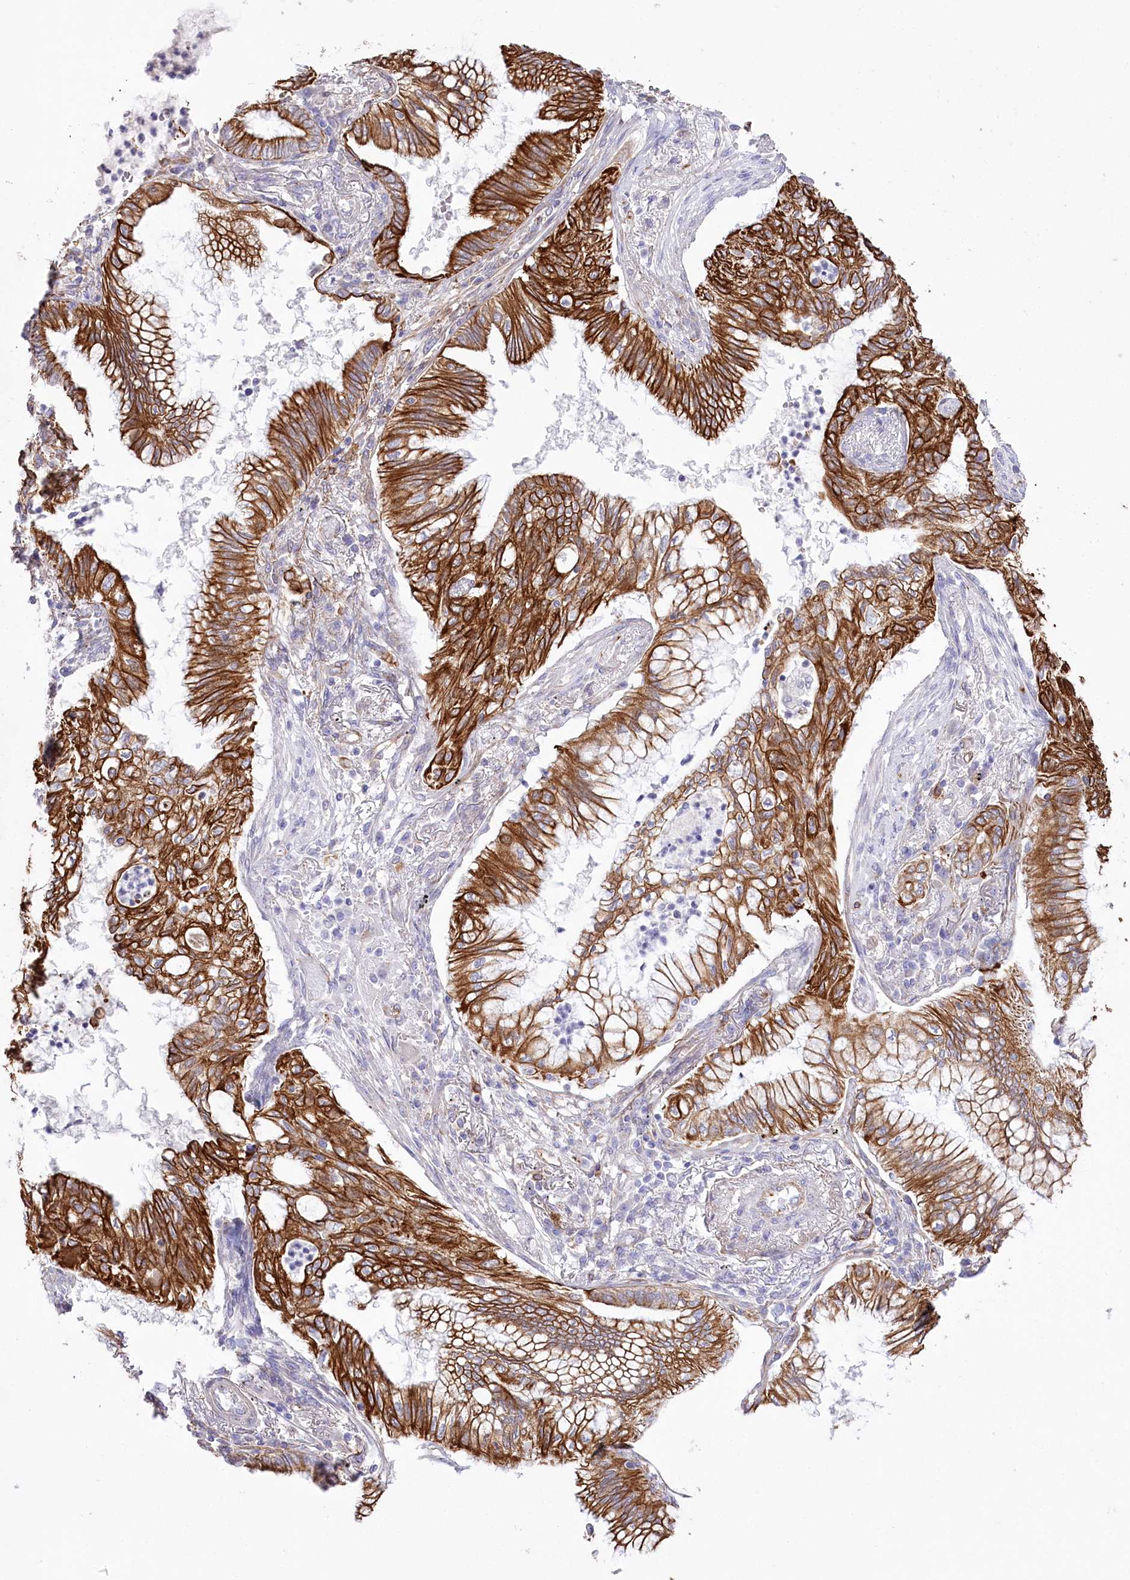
{"staining": {"intensity": "strong", "quantity": ">75%", "location": "cytoplasmic/membranous"}, "tissue": "lung cancer", "cell_type": "Tumor cells", "image_type": "cancer", "snomed": [{"axis": "morphology", "description": "Adenocarcinoma, NOS"}, {"axis": "topography", "description": "Lung"}], "caption": "Tumor cells exhibit high levels of strong cytoplasmic/membranous staining in about >75% of cells in lung cancer. The protein is shown in brown color, while the nuclei are stained blue.", "gene": "SLC39A10", "patient": {"sex": "female", "age": 70}}